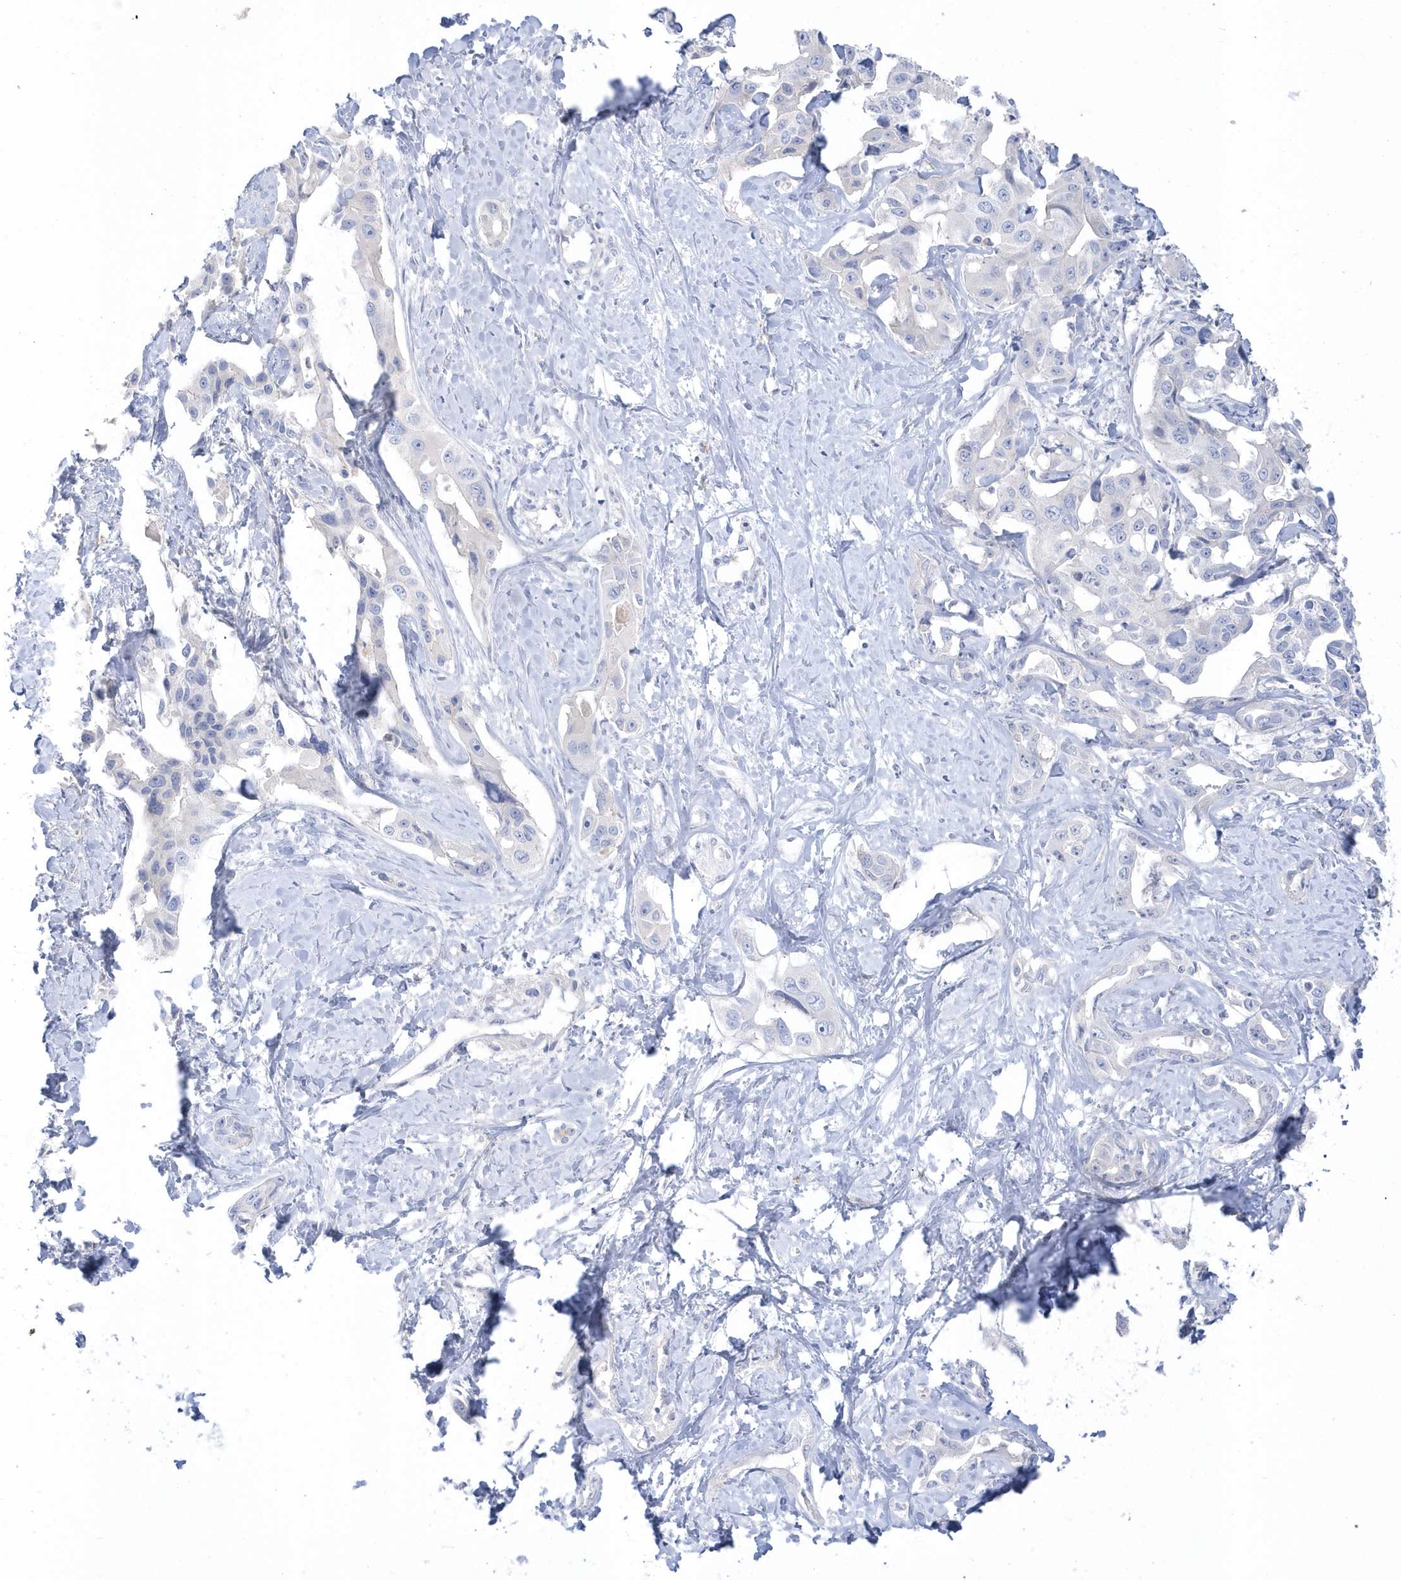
{"staining": {"intensity": "negative", "quantity": "none", "location": "none"}, "tissue": "liver cancer", "cell_type": "Tumor cells", "image_type": "cancer", "snomed": [{"axis": "morphology", "description": "Cholangiocarcinoma"}, {"axis": "topography", "description": "Liver"}], "caption": "Immunohistochemical staining of liver cholangiocarcinoma exhibits no significant positivity in tumor cells.", "gene": "SEMA3D", "patient": {"sex": "male", "age": 59}}